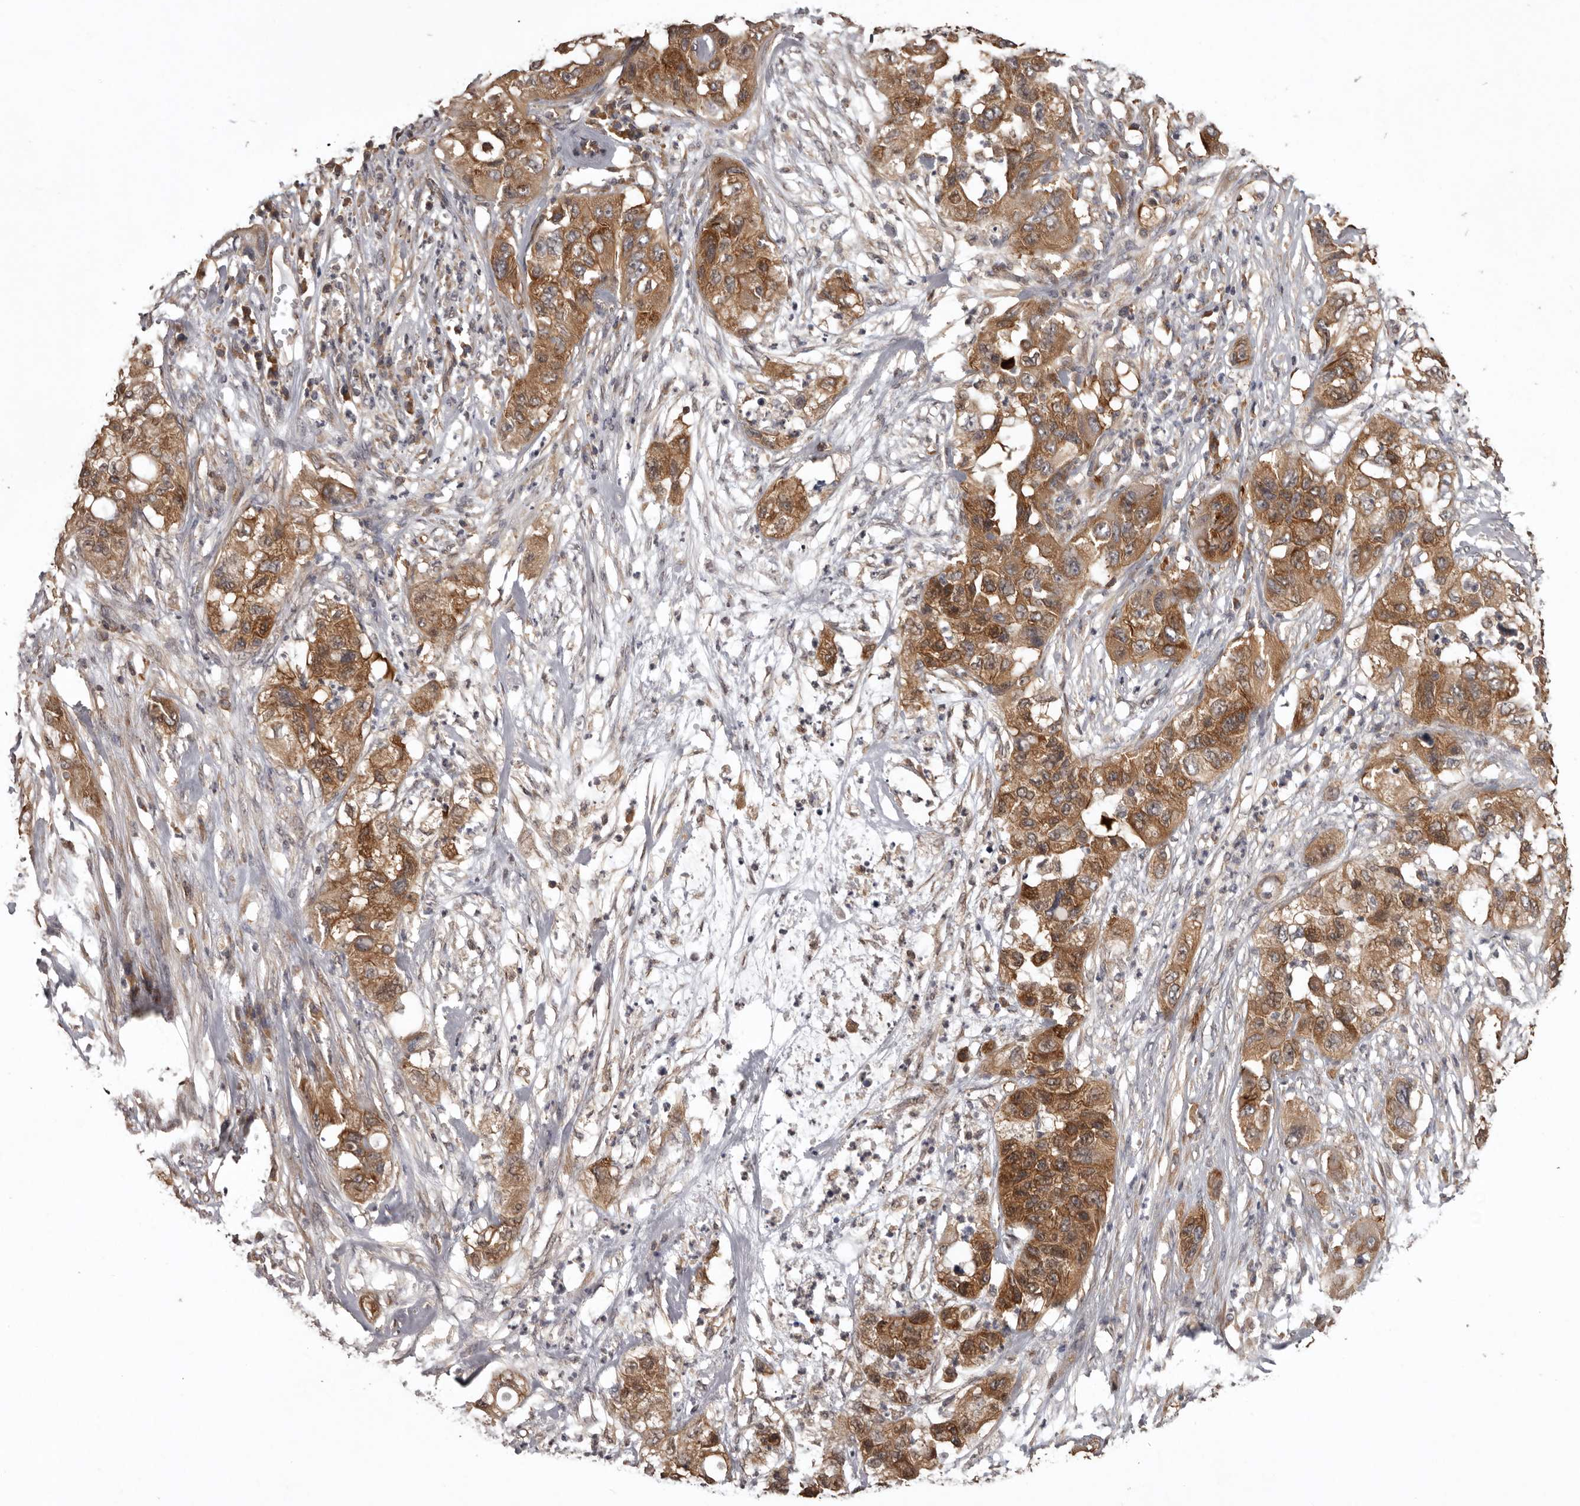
{"staining": {"intensity": "moderate", "quantity": ">75%", "location": "cytoplasmic/membranous"}, "tissue": "pancreatic cancer", "cell_type": "Tumor cells", "image_type": "cancer", "snomed": [{"axis": "morphology", "description": "Adenocarcinoma, NOS"}, {"axis": "topography", "description": "Pancreas"}], "caption": "Moderate cytoplasmic/membranous staining for a protein is present in about >75% of tumor cells of adenocarcinoma (pancreatic) using immunohistochemistry.", "gene": "DARS1", "patient": {"sex": "female", "age": 78}}